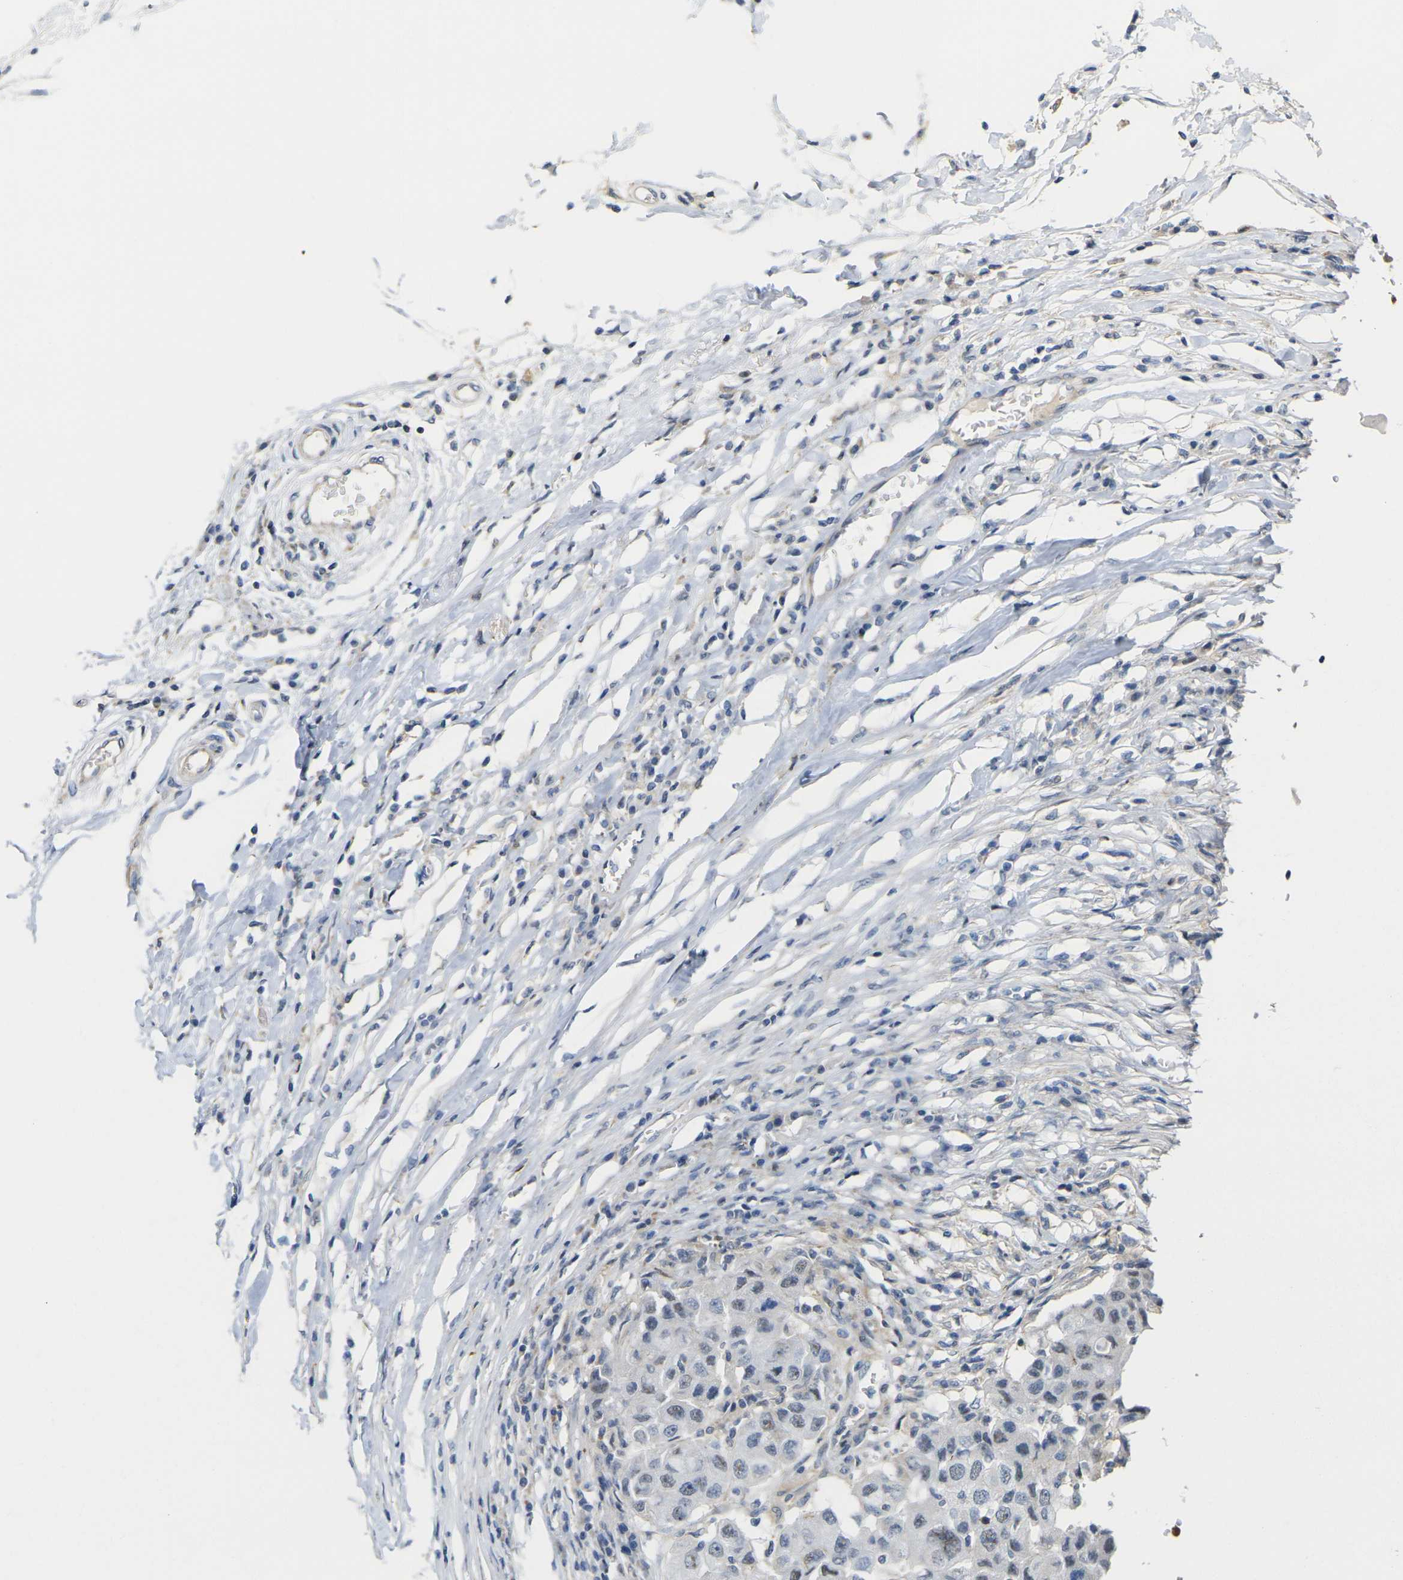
{"staining": {"intensity": "weak", "quantity": "25%-75%", "location": "cytoplasmic/membranous"}, "tissue": "breast cancer", "cell_type": "Tumor cells", "image_type": "cancer", "snomed": [{"axis": "morphology", "description": "Duct carcinoma"}, {"axis": "topography", "description": "Breast"}], "caption": "An immunohistochemistry (IHC) photomicrograph of neoplastic tissue is shown. Protein staining in brown highlights weak cytoplasmic/membranous positivity in breast cancer within tumor cells.", "gene": "OTOF", "patient": {"sex": "female", "age": 27}}